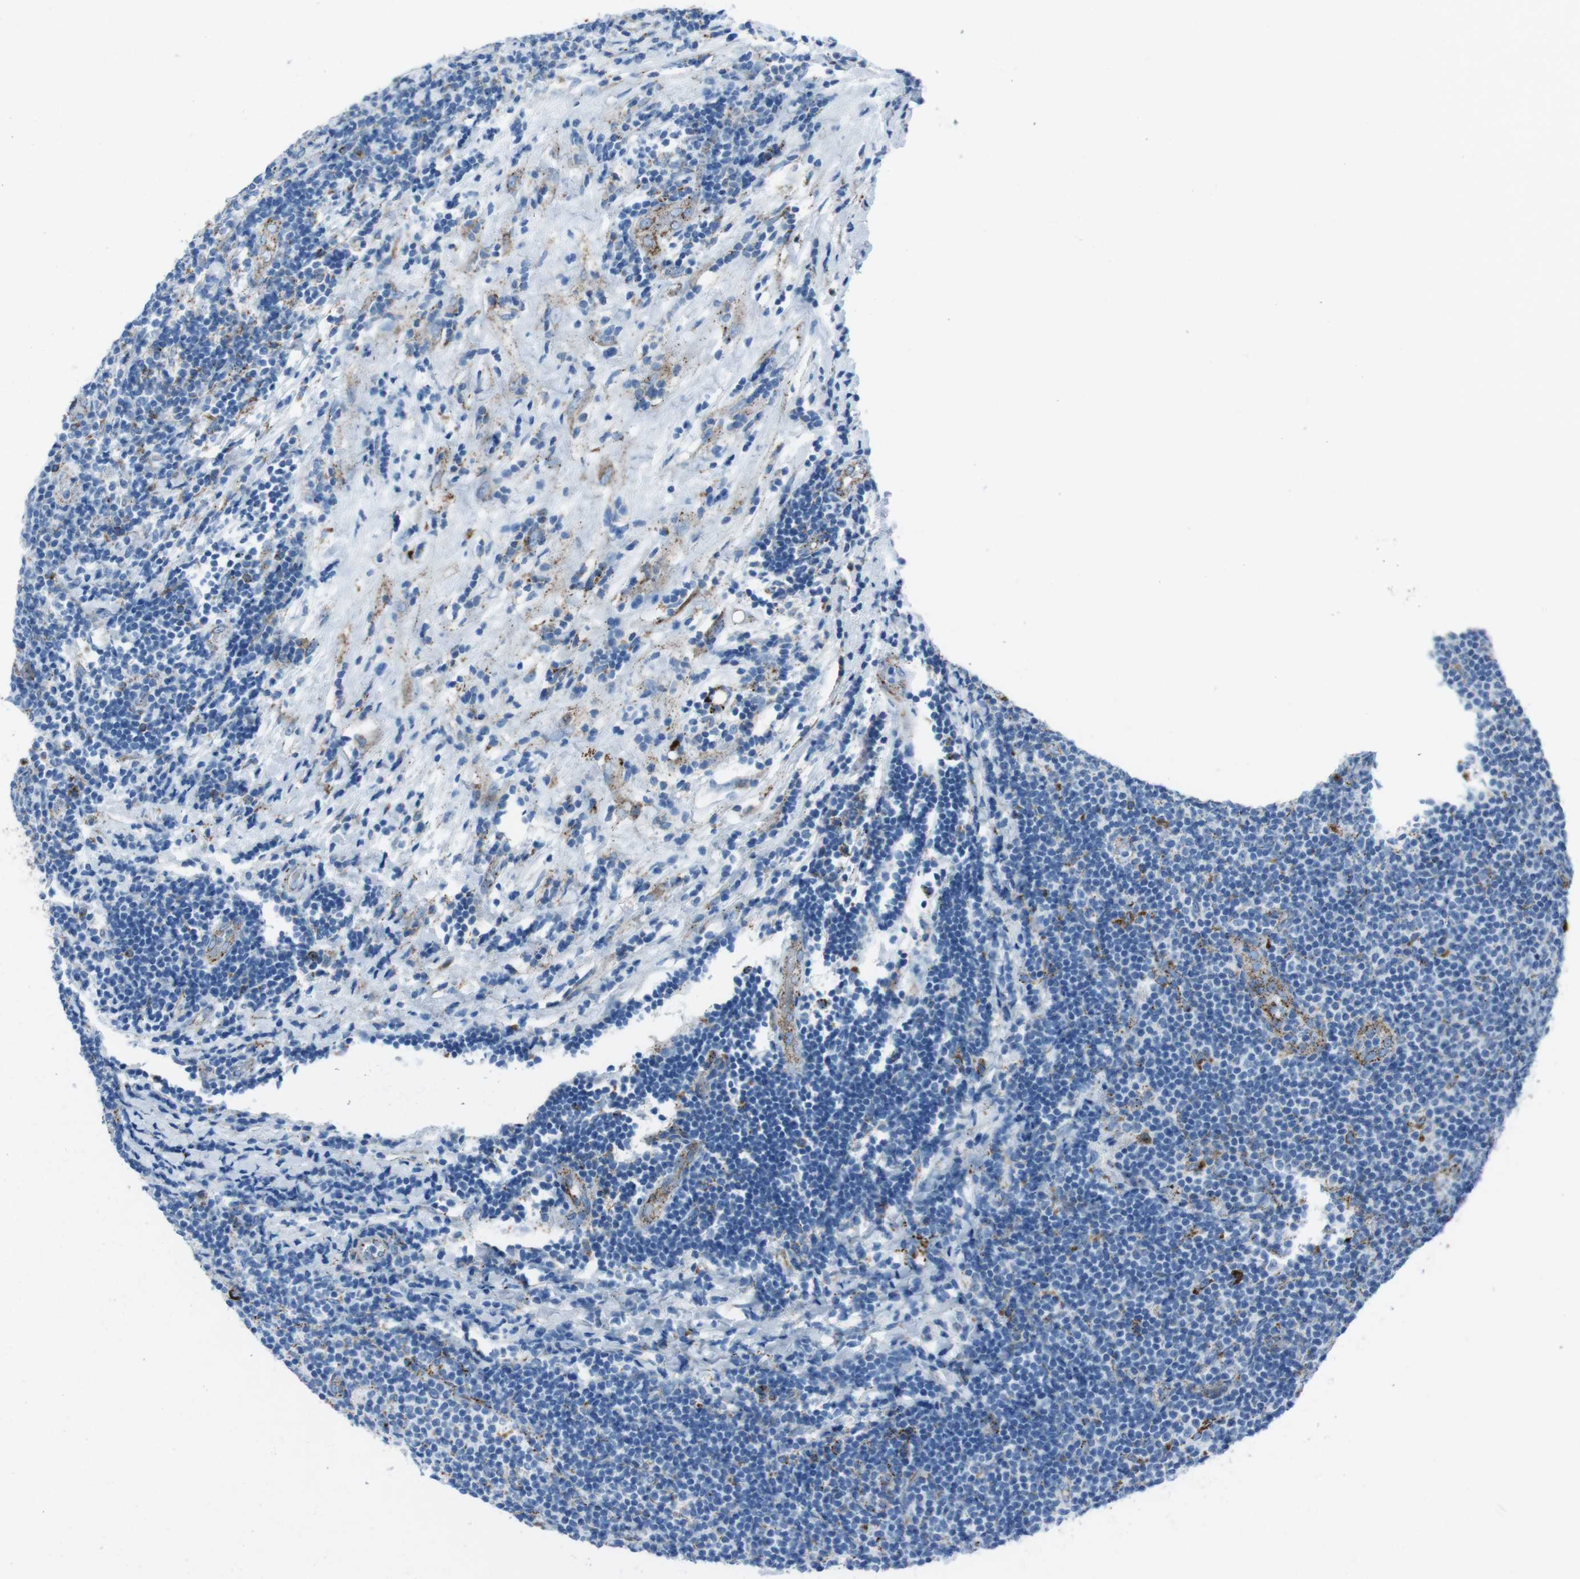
{"staining": {"intensity": "negative", "quantity": "none", "location": "none"}, "tissue": "lymphoma", "cell_type": "Tumor cells", "image_type": "cancer", "snomed": [{"axis": "morphology", "description": "Malignant lymphoma, non-Hodgkin's type, Low grade"}, {"axis": "topography", "description": "Lymph node"}], "caption": "The IHC histopathology image has no significant expression in tumor cells of lymphoma tissue.", "gene": "SCARB2", "patient": {"sex": "male", "age": 83}}